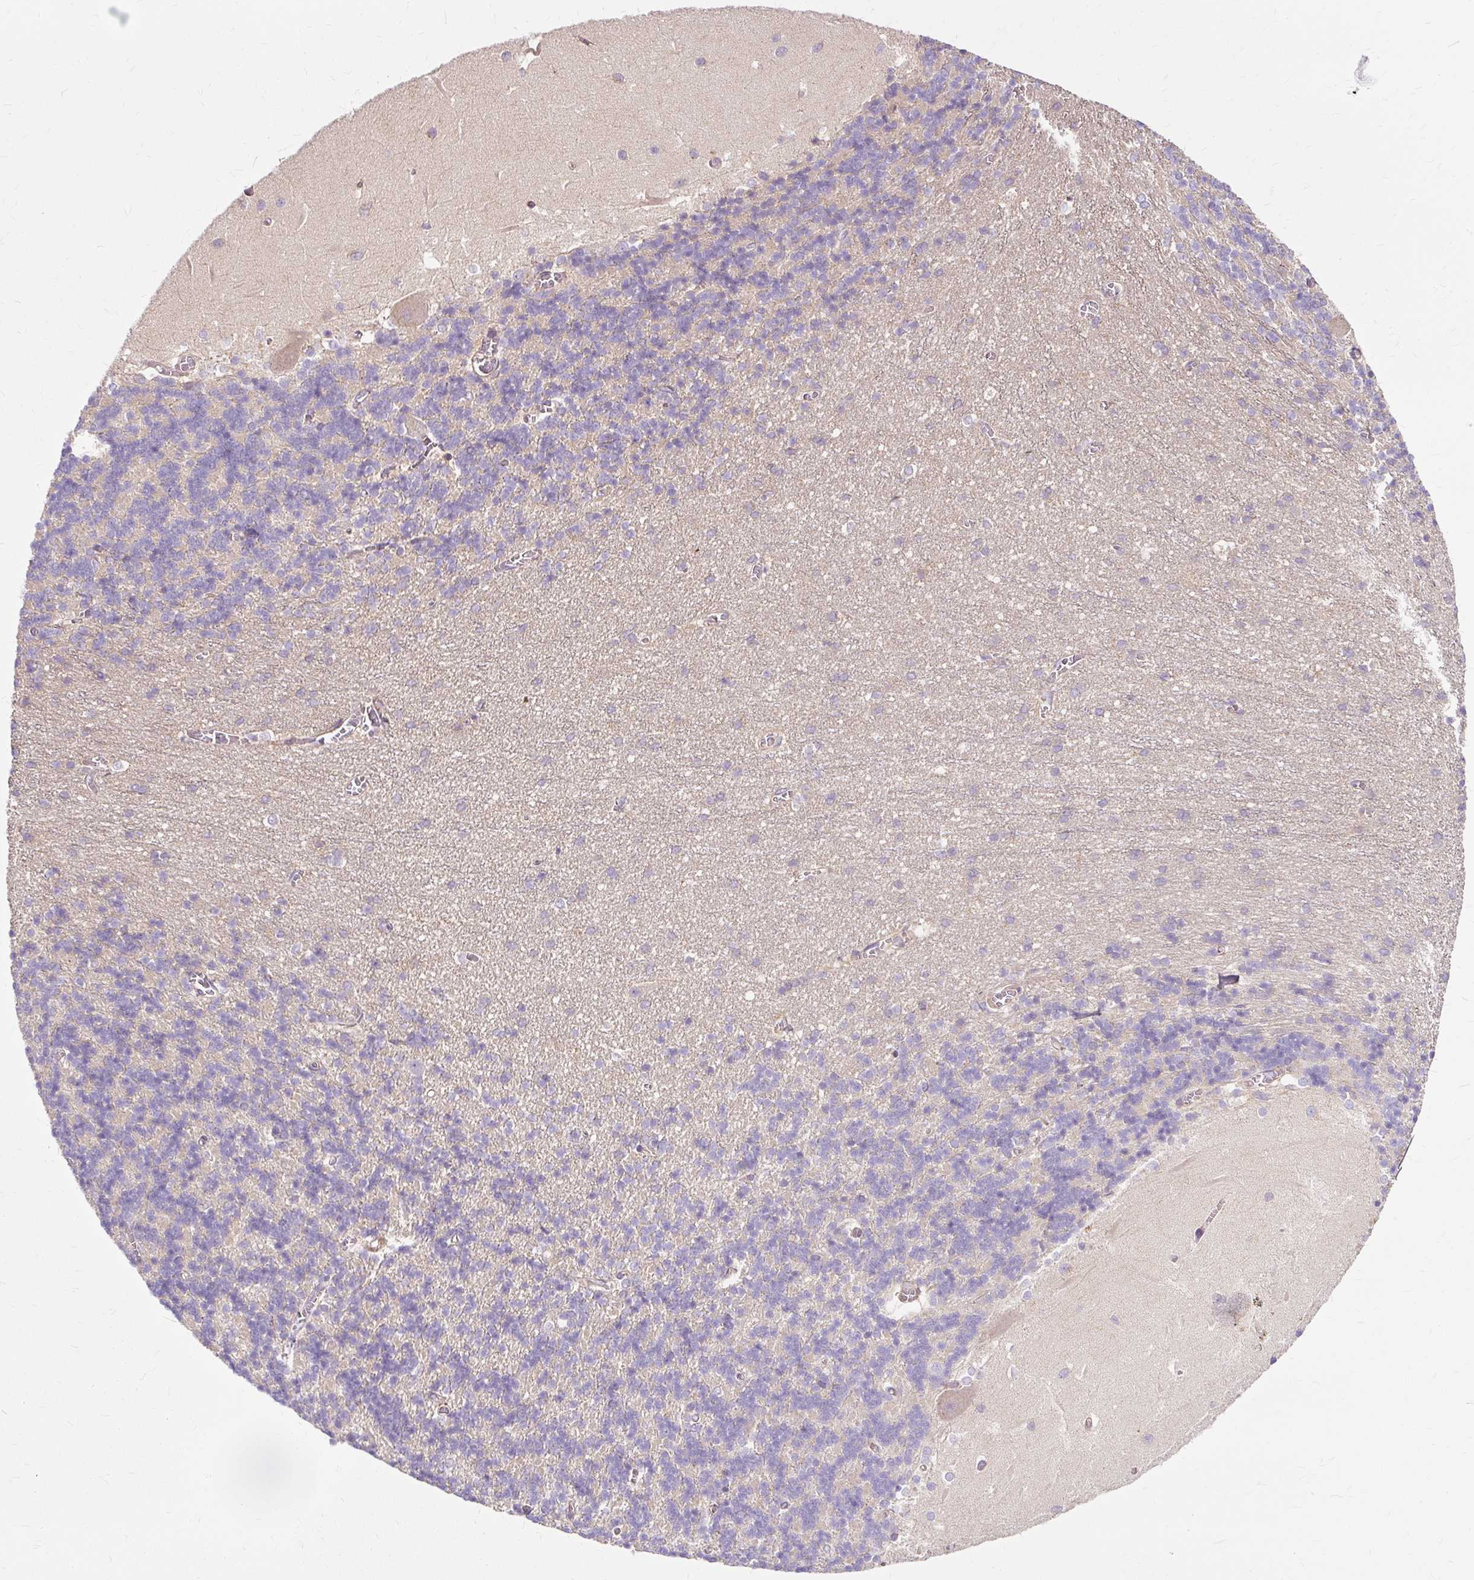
{"staining": {"intensity": "negative", "quantity": "none", "location": "none"}, "tissue": "cerebellum", "cell_type": "Cells in granular layer", "image_type": "normal", "snomed": [{"axis": "morphology", "description": "Normal tissue, NOS"}, {"axis": "topography", "description": "Cerebellum"}], "caption": "This is a image of immunohistochemistry staining of normal cerebellum, which shows no expression in cells in granular layer. The staining was performed using DAB to visualize the protein expression in brown, while the nuclei were stained in blue with hematoxylin (Magnification: 20x).", "gene": "TSPAN8", "patient": {"sex": "male", "age": 37}}